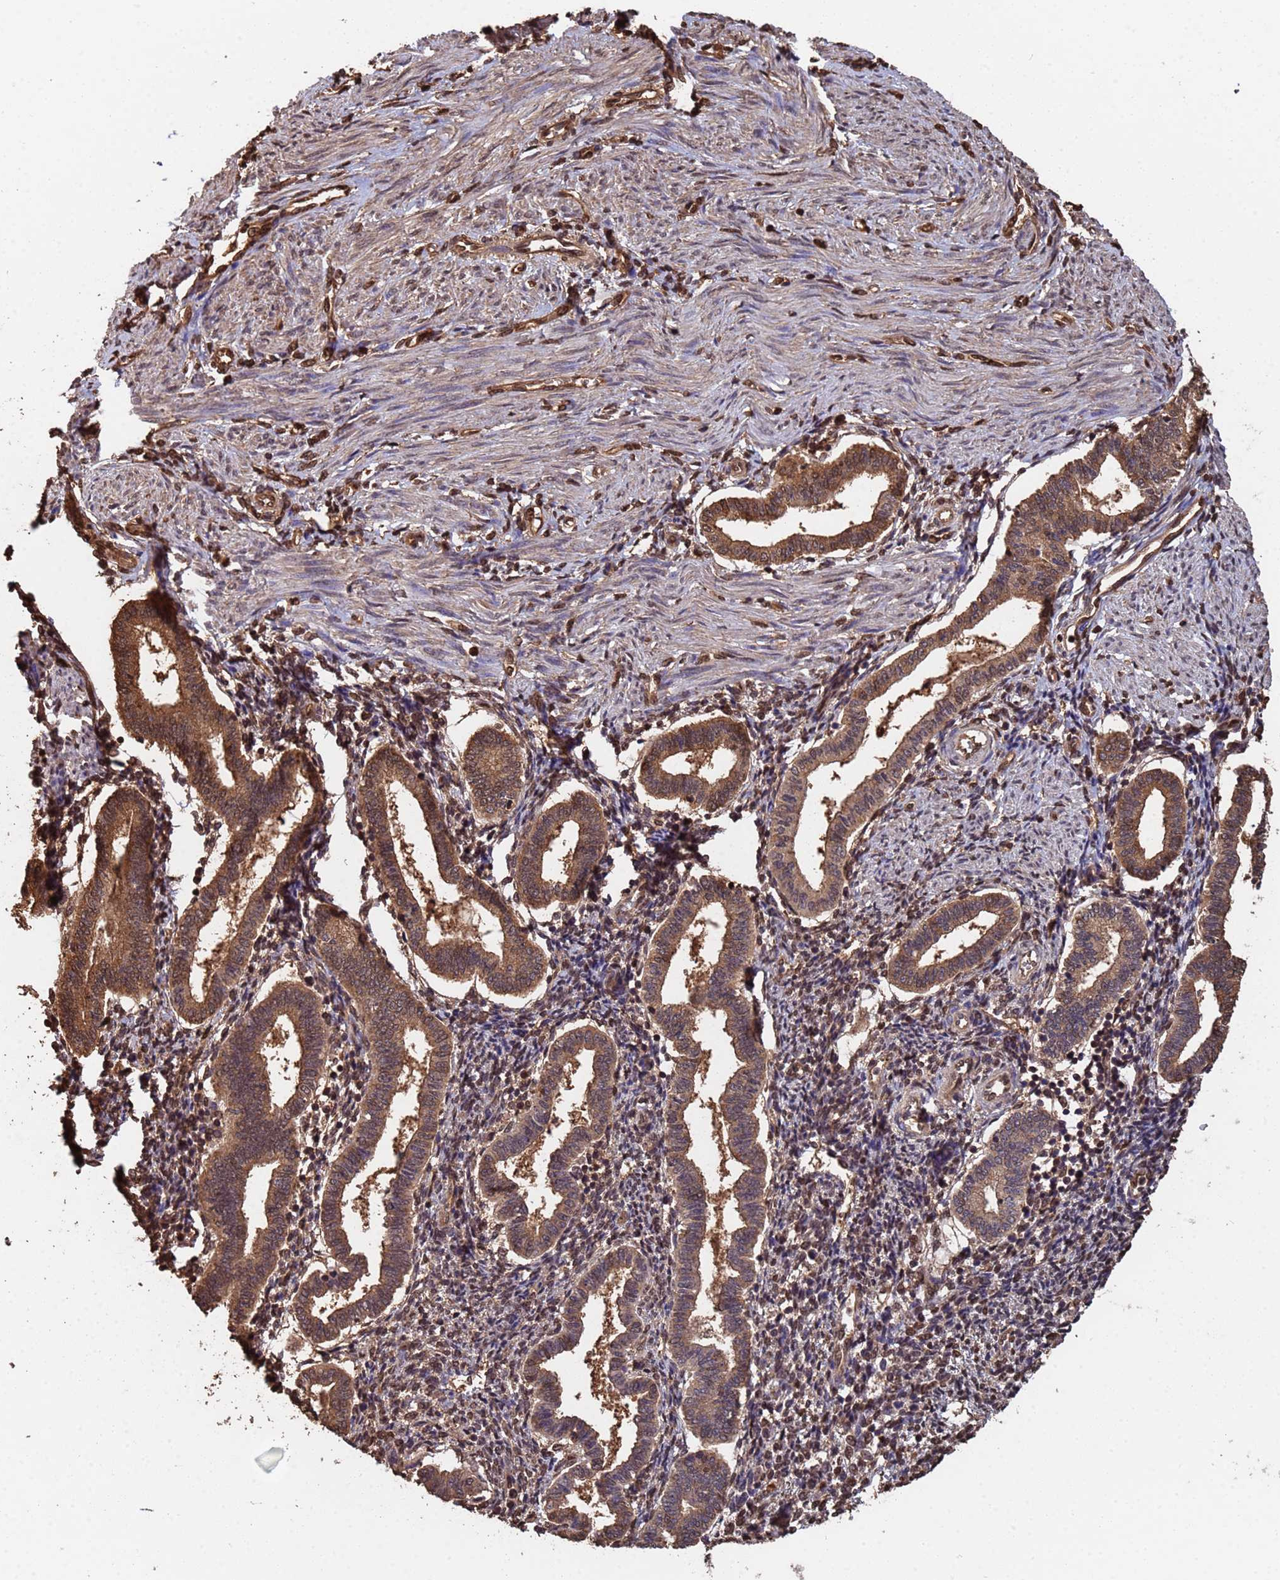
{"staining": {"intensity": "strong", "quantity": "25%-75%", "location": "nuclear"}, "tissue": "endometrium", "cell_type": "Cells in endometrial stroma", "image_type": "normal", "snomed": [{"axis": "morphology", "description": "Normal tissue, NOS"}, {"axis": "topography", "description": "Endometrium"}], "caption": "A high-resolution photomicrograph shows immunohistochemistry (IHC) staining of unremarkable endometrium, which demonstrates strong nuclear staining in approximately 25%-75% of cells in endometrial stroma.", "gene": "SUMO2", "patient": {"sex": "female", "age": 24}}